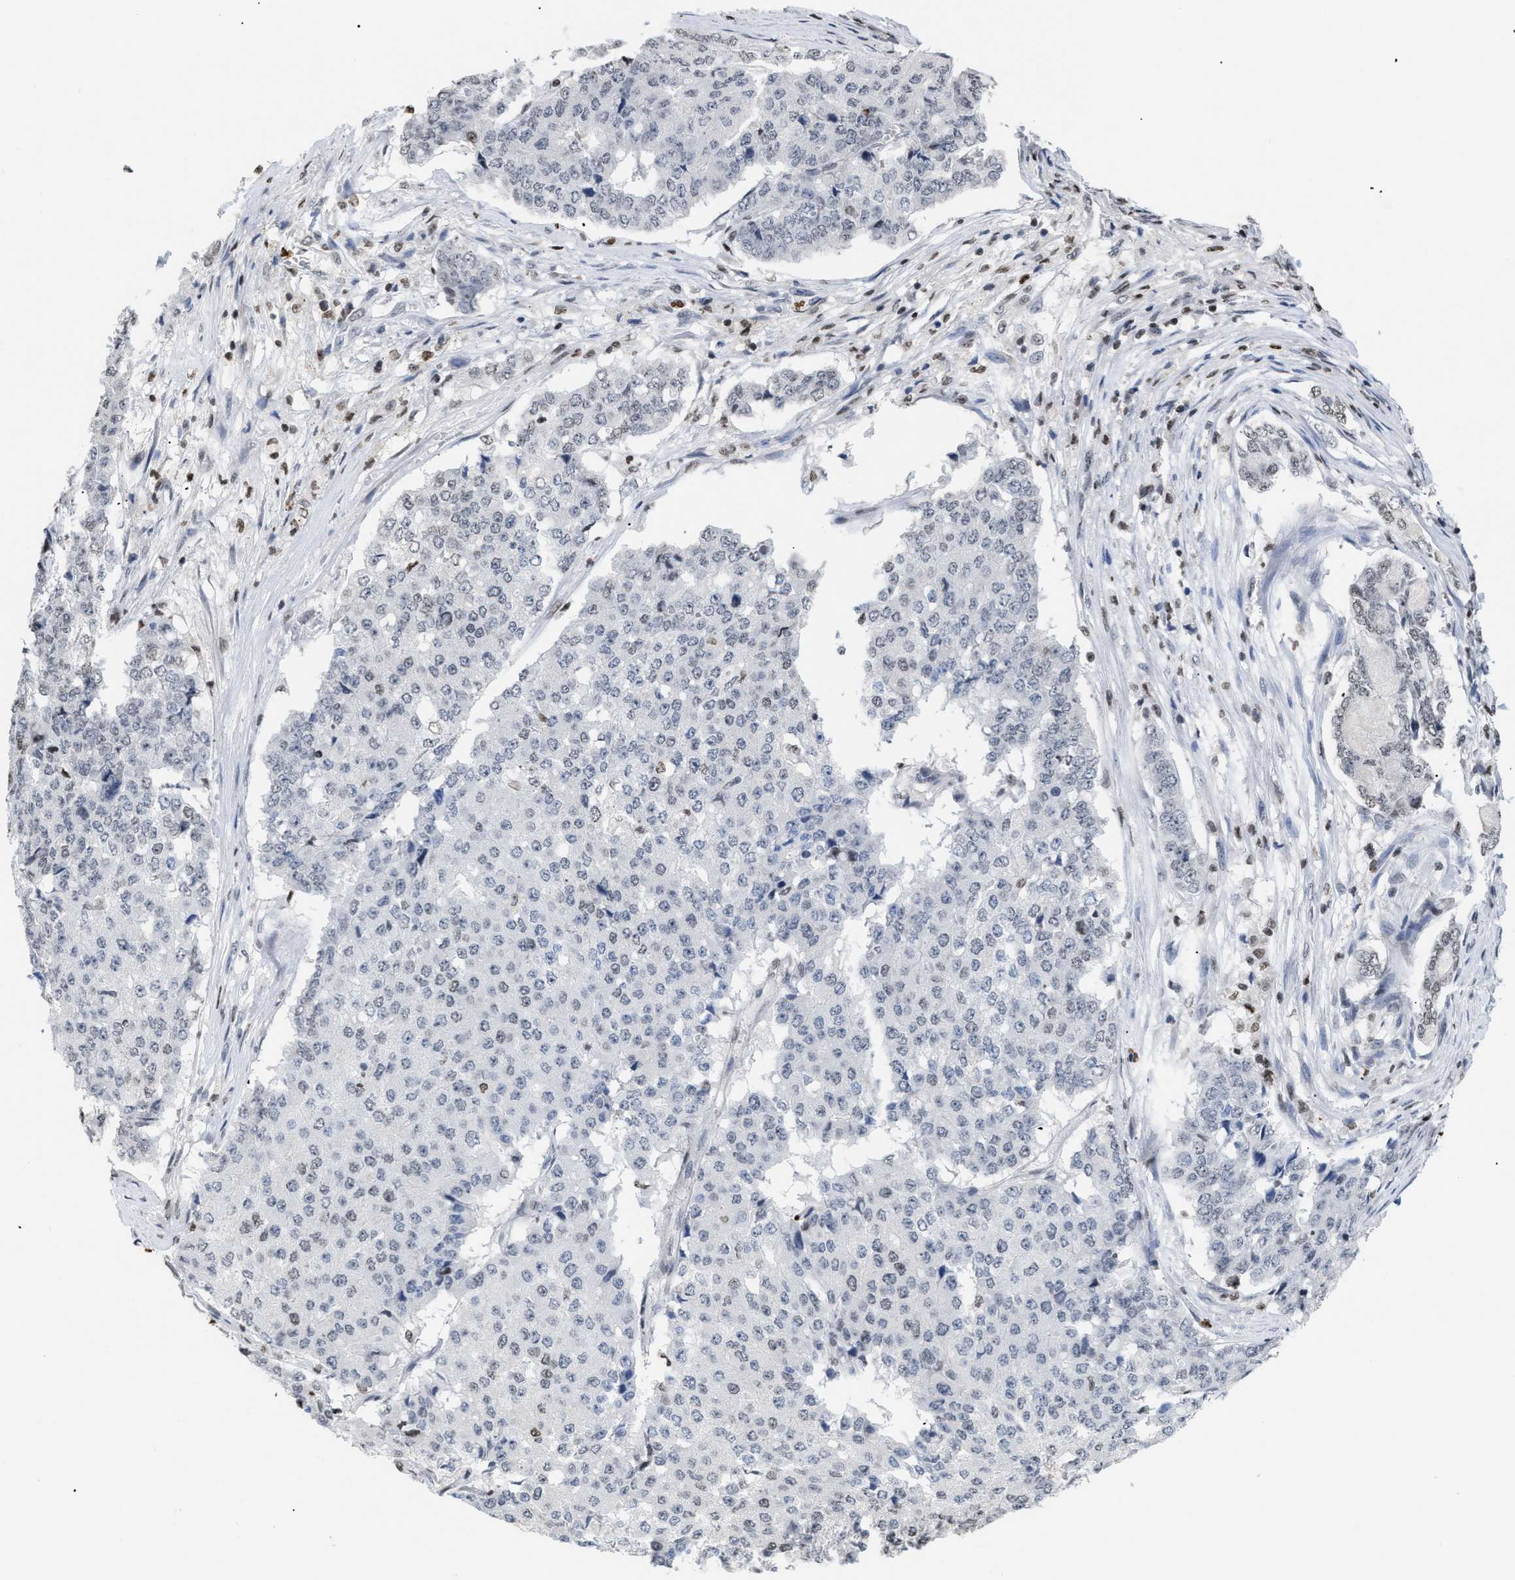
{"staining": {"intensity": "weak", "quantity": "<25%", "location": "nuclear"}, "tissue": "pancreatic cancer", "cell_type": "Tumor cells", "image_type": "cancer", "snomed": [{"axis": "morphology", "description": "Adenocarcinoma, NOS"}, {"axis": "topography", "description": "Pancreas"}], "caption": "Immunohistochemistry (IHC) micrograph of human pancreatic adenocarcinoma stained for a protein (brown), which exhibits no expression in tumor cells.", "gene": "HMGN2", "patient": {"sex": "male", "age": 50}}